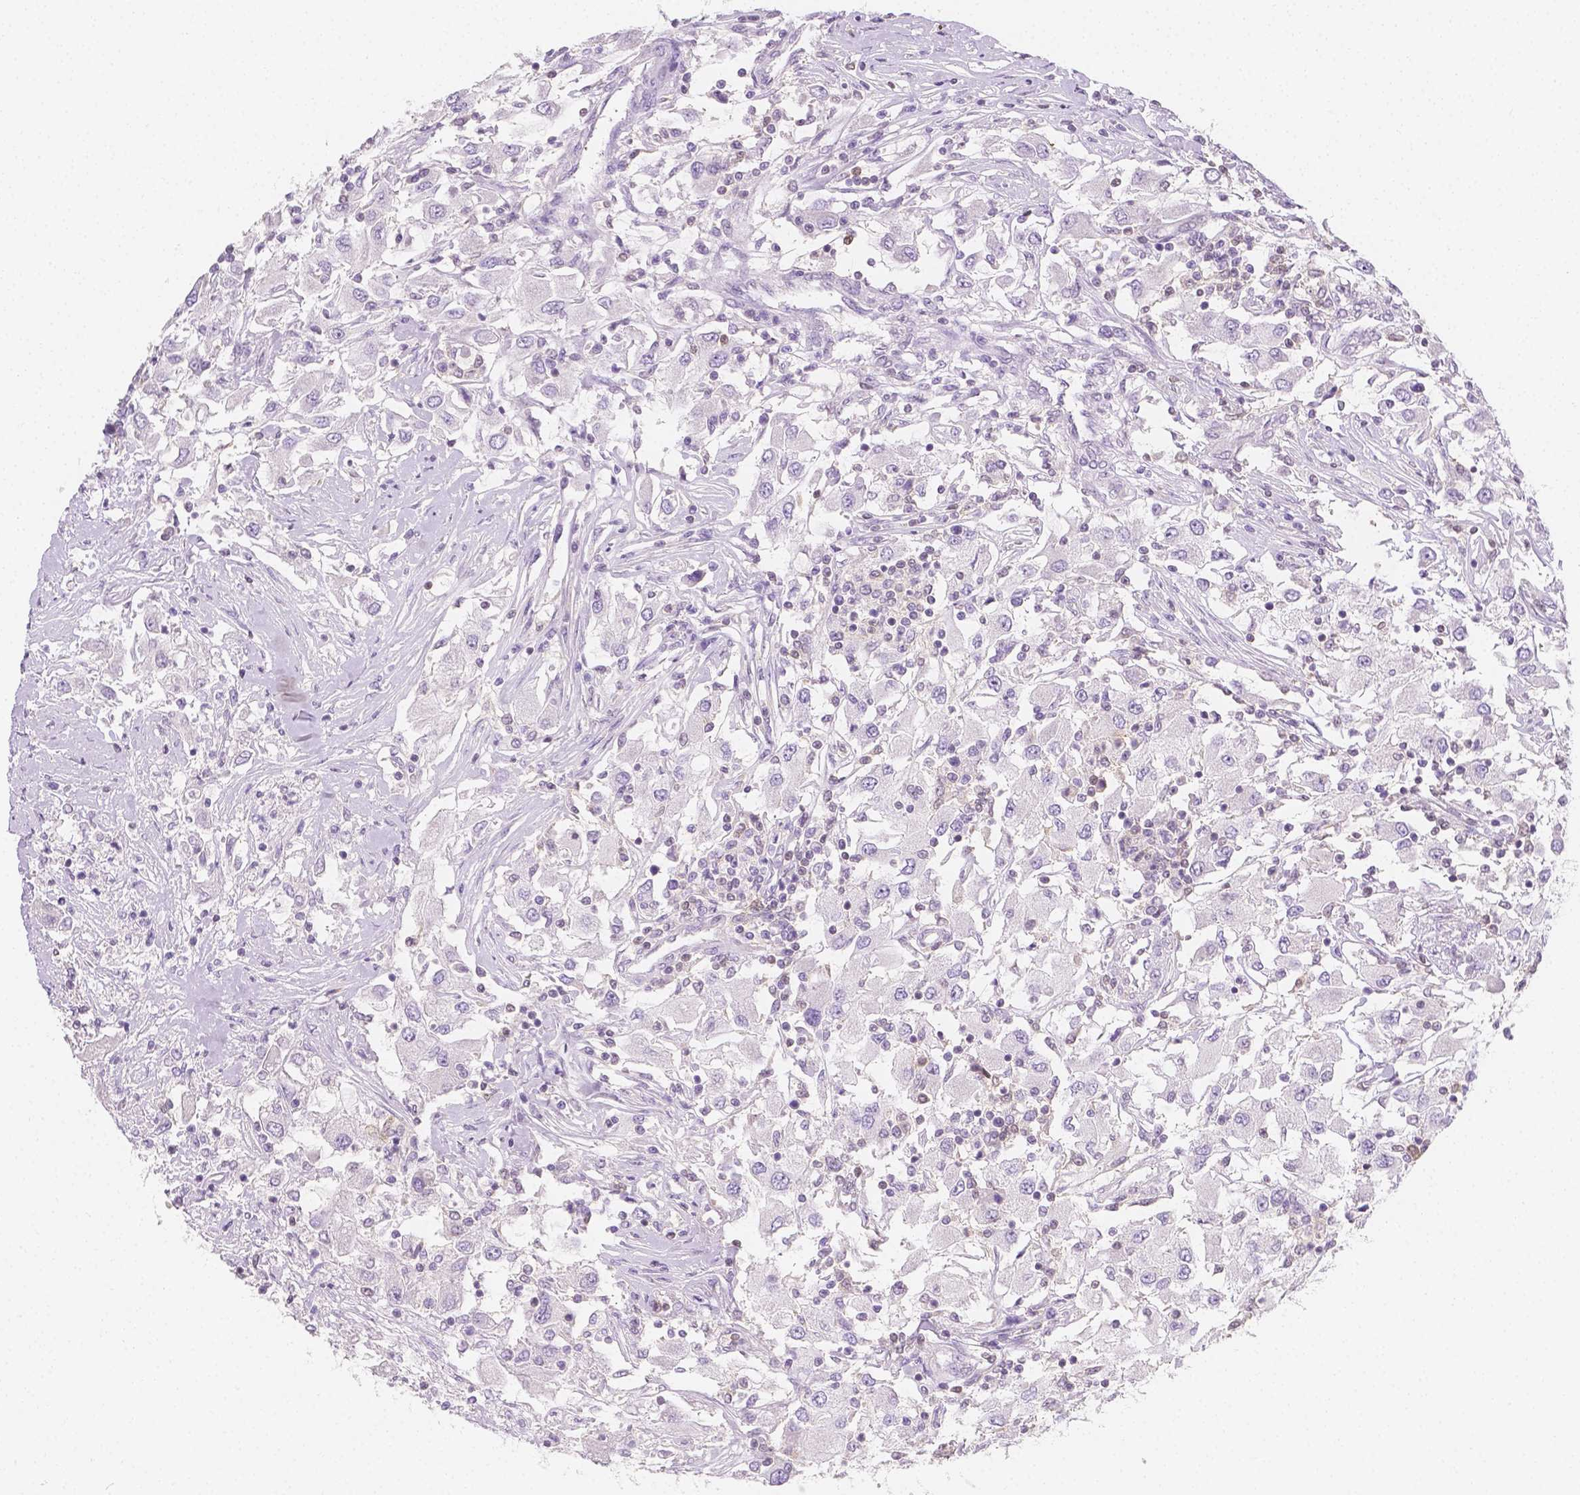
{"staining": {"intensity": "negative", "quantity": "none", "location": "none"}, "tissue": "renal cancer", "cell_type": "Tumor cells", "image_type": "cancer", "snomed": [{"axis": "morphology", "description": "Adenocarcinoma, NOS"}, {"axis": "topography", "description": "Kidney"}], "caption": "Immunohistochemistry (IHC) photomicrograph of renal adenocarcinoma stained for a protein (brown), which demonstrates no expression in tumor cells.", "gene": "SGTB", "patient": {"sex": "female", "age": 67}}